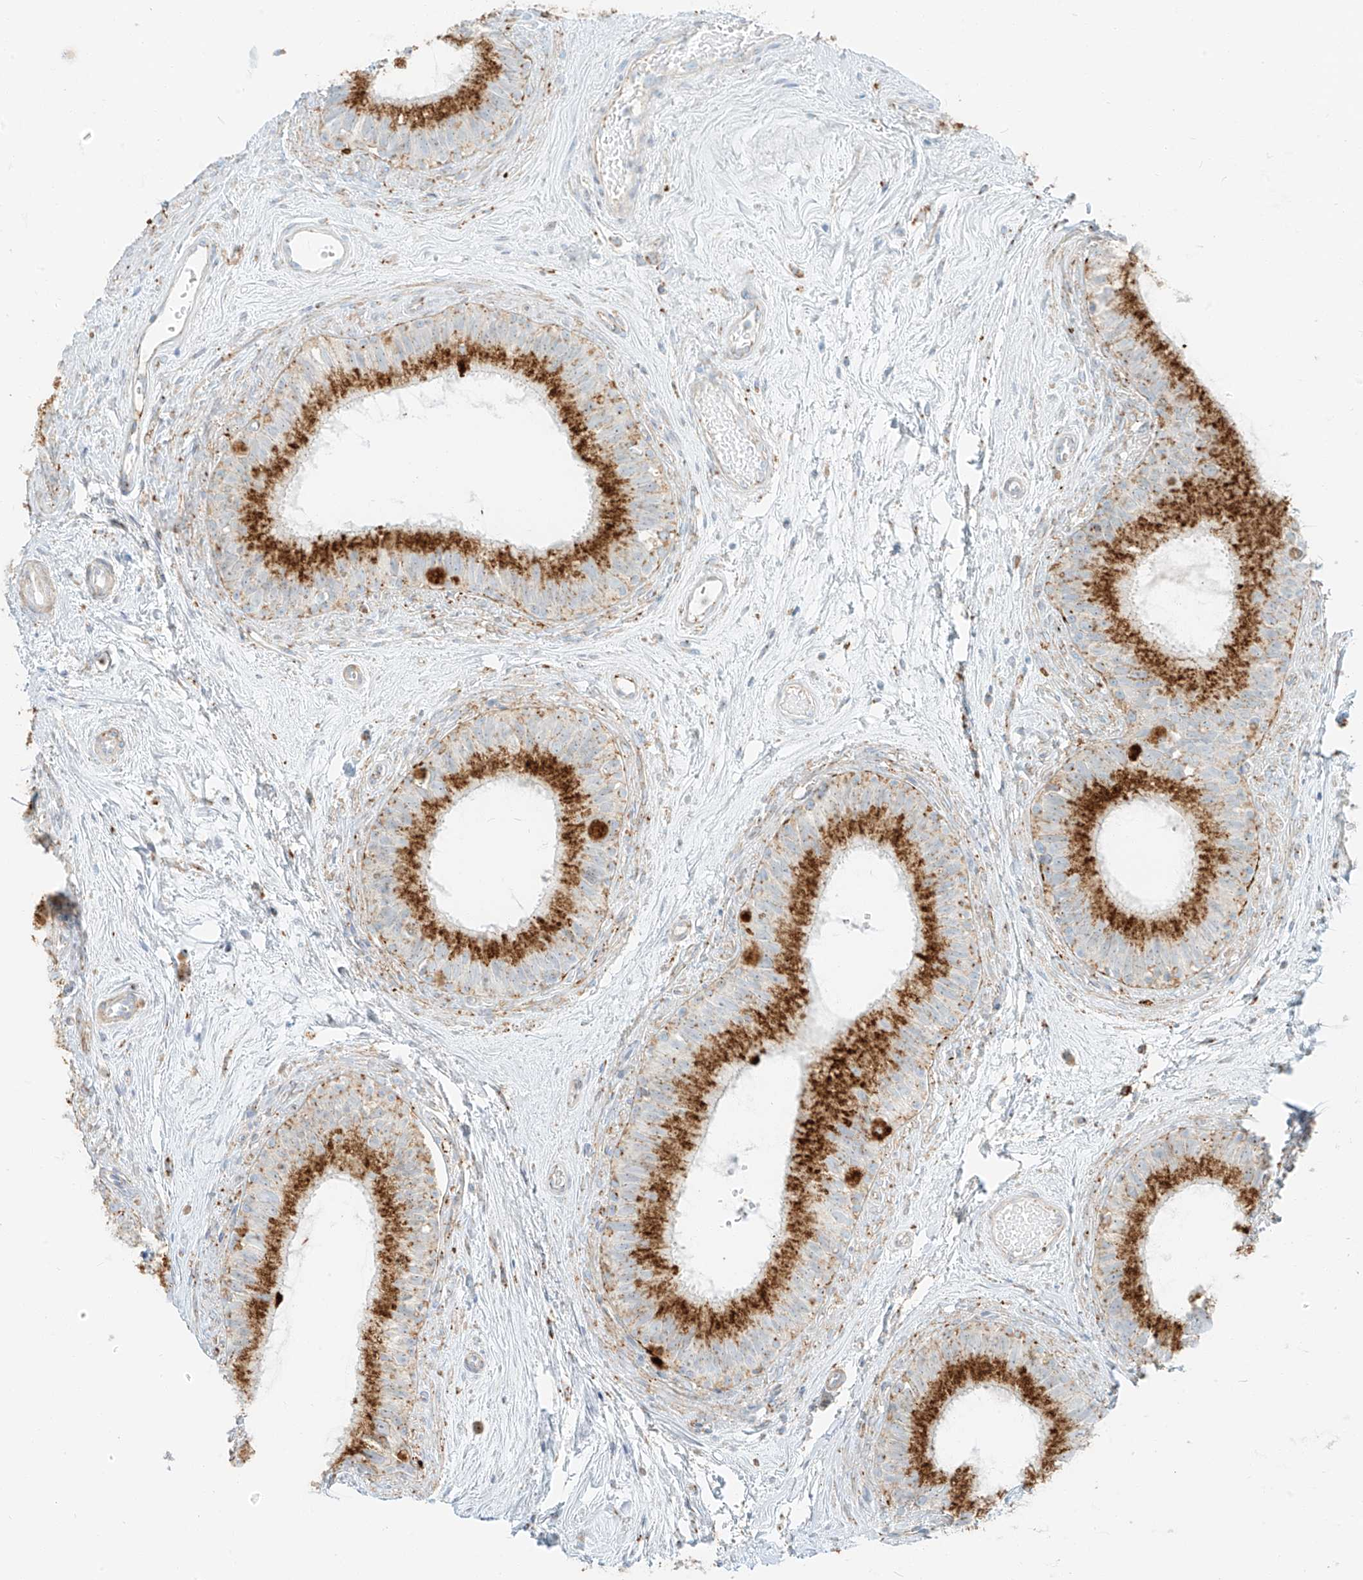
{"staining": {"intensity": "strong", "quantity": "25%-75%", "location": "cytoplasmic/membranous"}, "tissue": "epididymis", "cell_type": "Glandular cells", "image_type": "normal", "snomed": [{"axis": "morphology", "description": "Normal tissue, NOS"}, {"axis": "topography", "description": "Epididymis"}], "caption": "Protein expression analysis of benign epididymis shows strong cytoplasmic/membranous positivity in about 25%-75% of glandular cells.", "gene": "SLC35F6", "patient": {"sex": "male", "age": 71}}